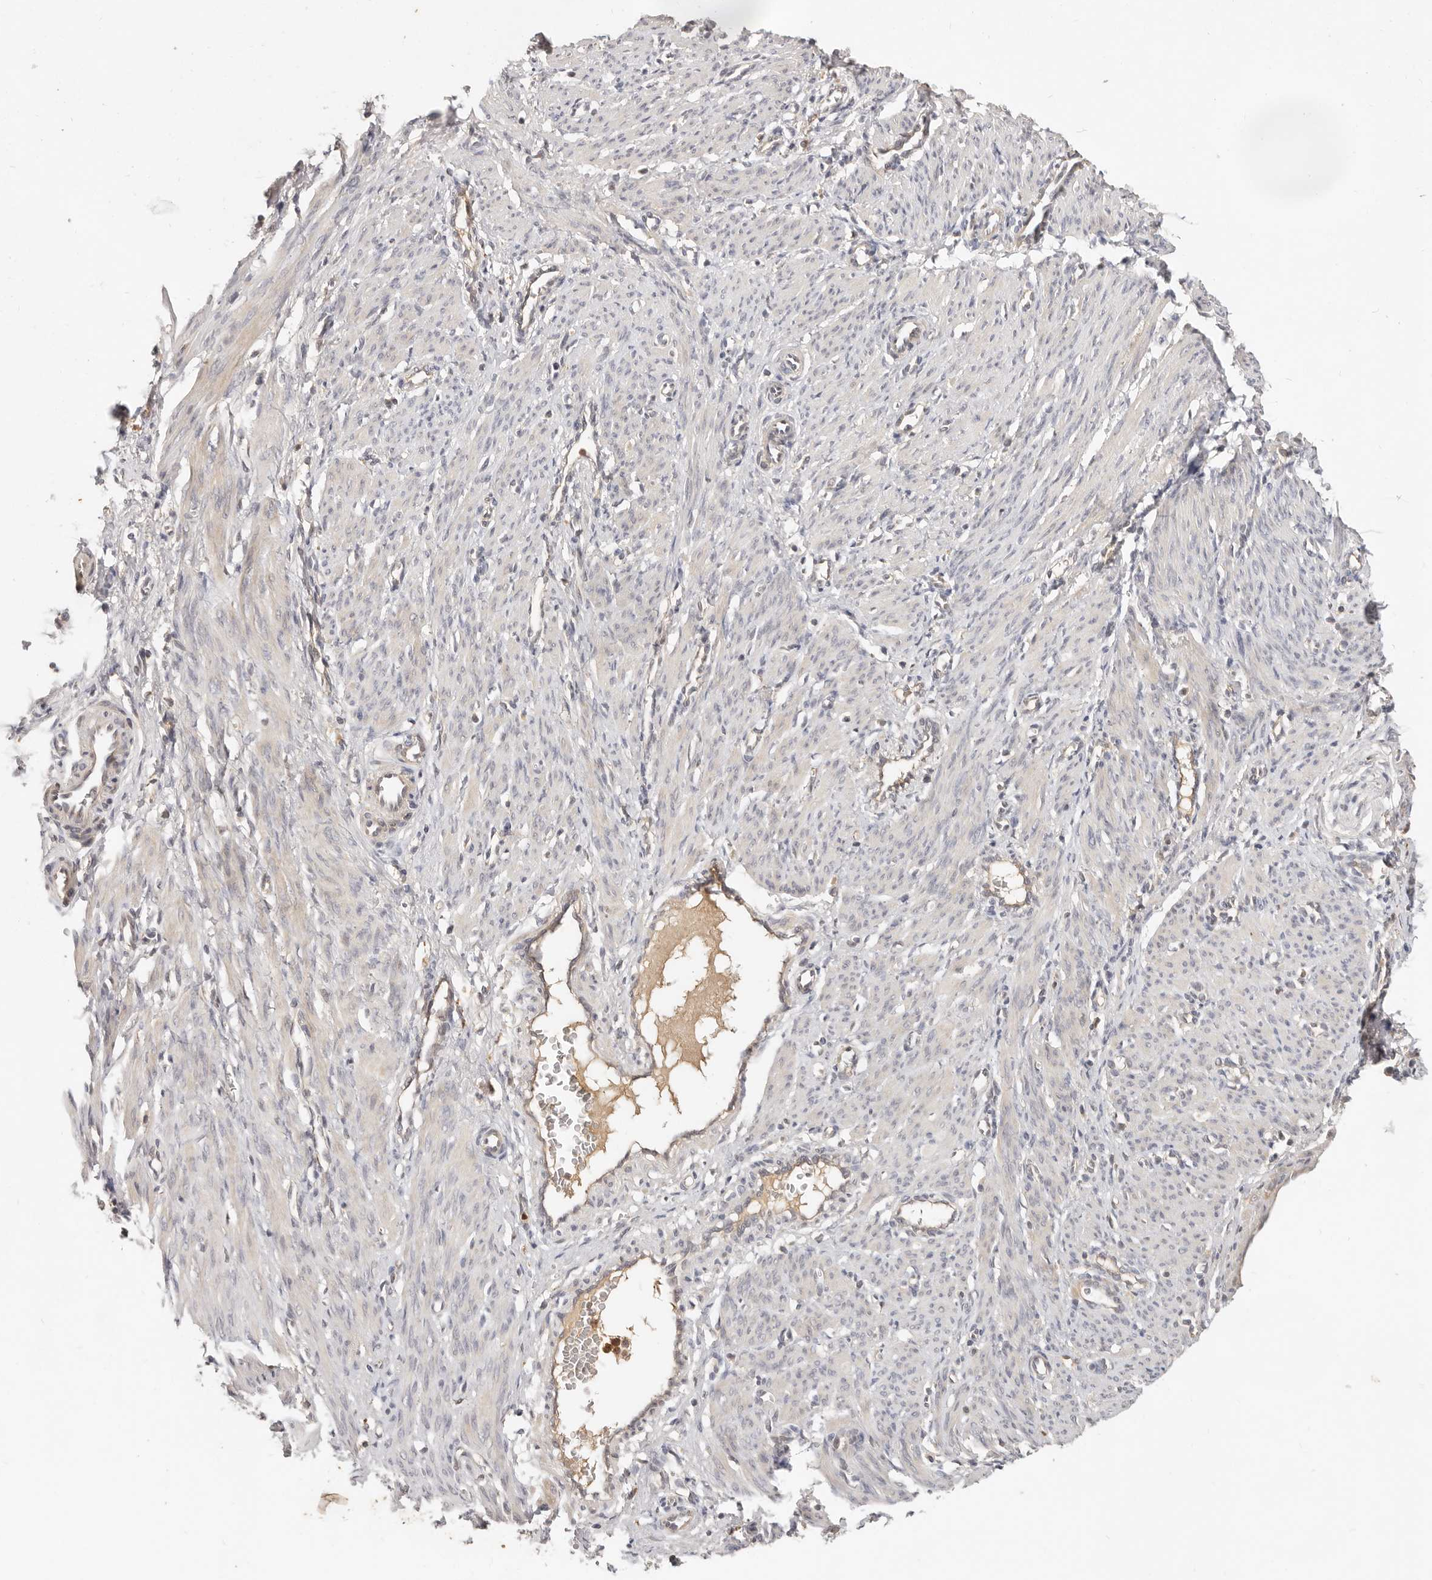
{"staining": {"intensity": "weak", "quantity": "<25%", "location": "cytoplasmic/membranous"}, "tissue": "smooth muscle", "cell_type": "Smooth muscle cells", "image_type": "normal", "snomed": [{"axis": "morphology", "description": "Normal tissue, NOS"}, {"axis": "topography", "description": "Endometrium"}], "caption": "An image of human smooth muscle is negative for staining in smooth muscle cells. (Stains: DAB (3,3'-diaminobenzidine) immunohistochemistry (IHC) with hematoxylin counter stain, Microscopy: brightfield microscopy at high magnification).", "gene": "USP49", "patient": {"sex": "female", "age": 33}}